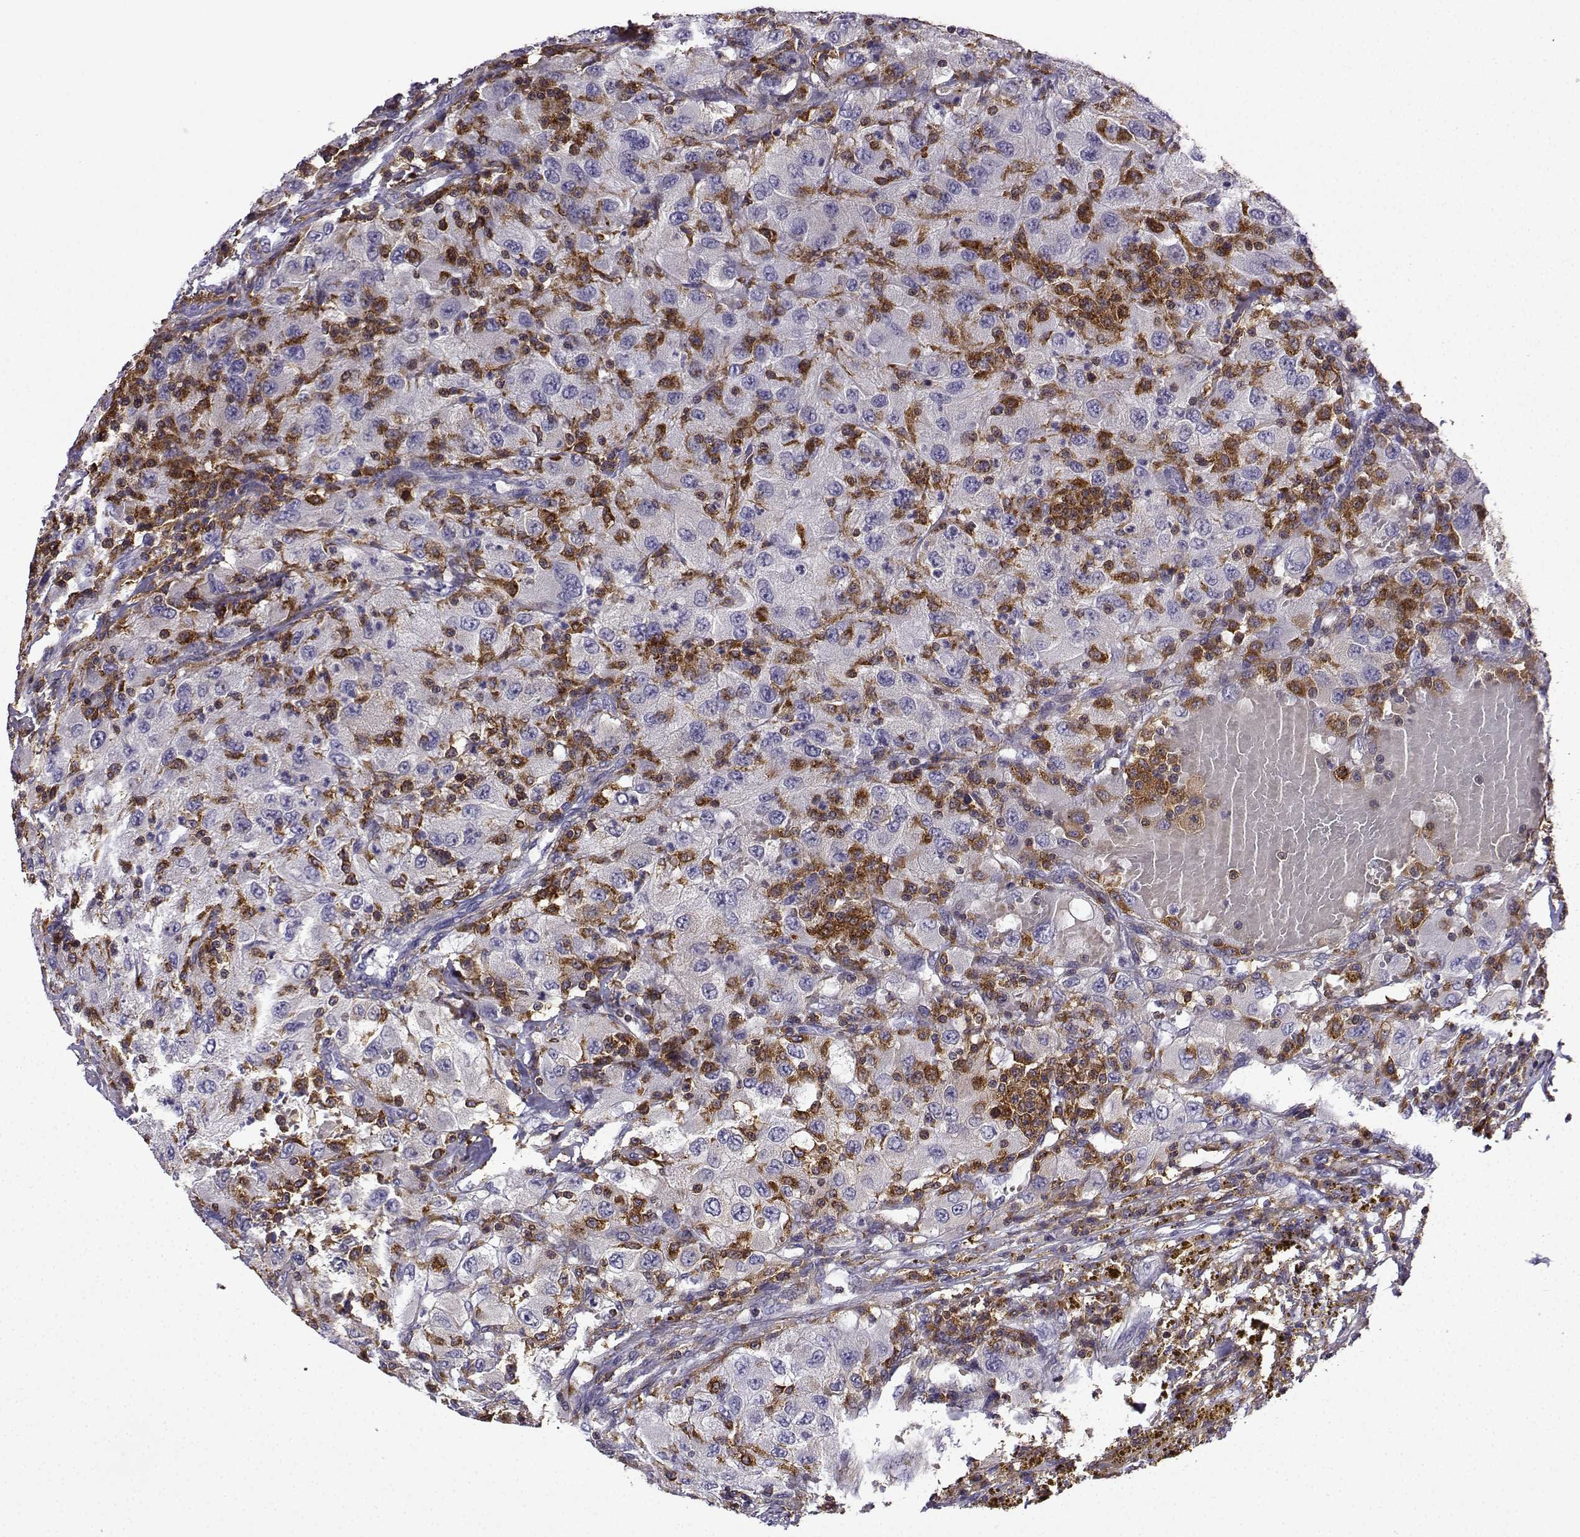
{"staining": {"intensity": "negative", "quantity": "none", "location": "none"}, "tissue": "renal cancer", "cell_type": "Tumor cells", "image_type": "cancer", "snomed": [{"axis": "morphology", "description": "Adenocarcinoma, NOS"}, {"axis": "topography", "description": "Kidney"}], "caption": "IHC of renal adenocarcinoma exhibits no expression in tumor cells.", "gene": "DOCK10", "patient": {"sex": "female", "age": 67}}